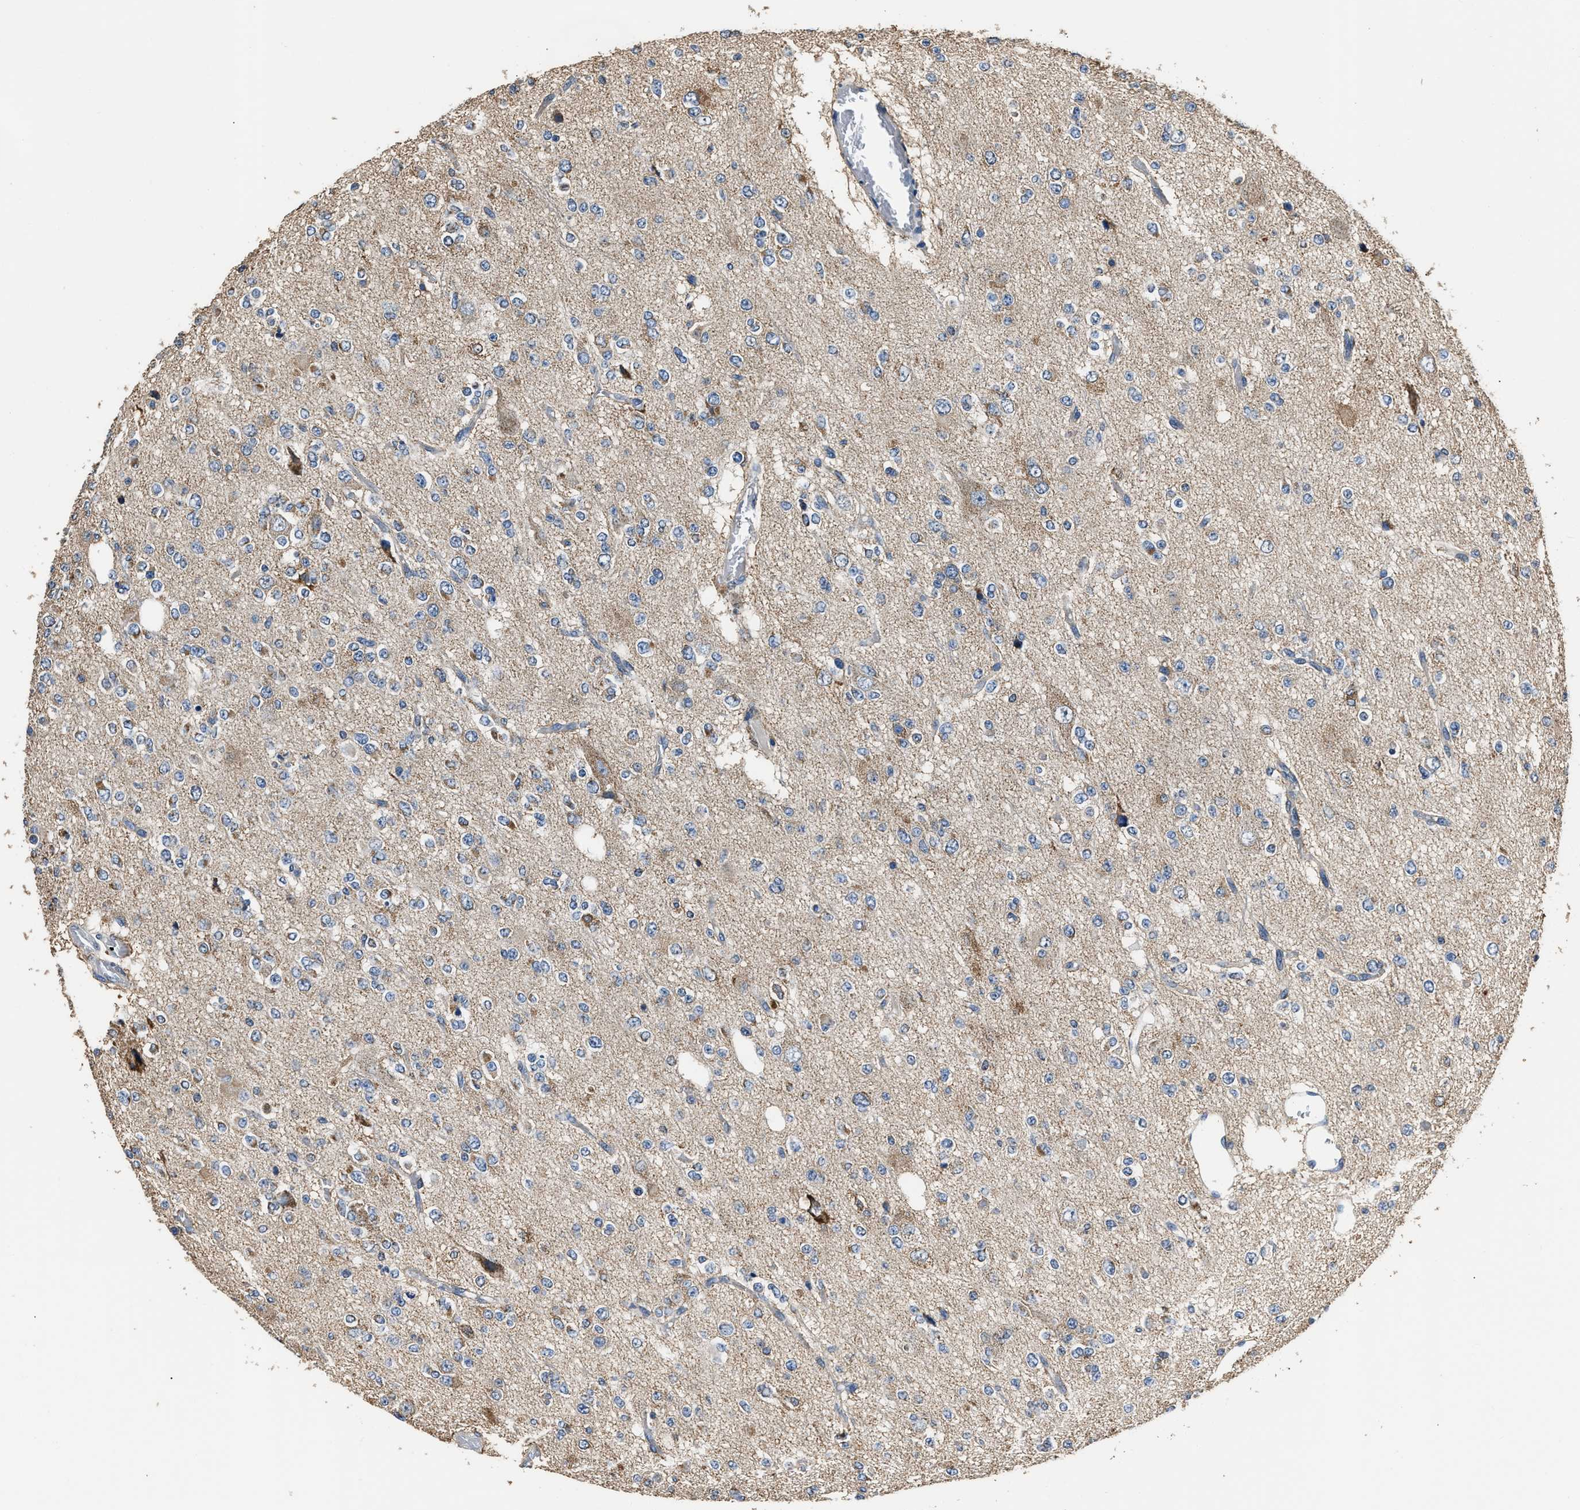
{"staining": {"intensity": "weak", "quantity": "25%-75%", "location": "cytoplasmic/membranous"}, "tissue": "glioma", "cell_type": "Tumor cells", "image_type": "cancer", "snomed": [{"axis": "morphology", "description": "Glioma, malignant, Low grade"}, {"axis": "topography", "description": "Brain"}], "caption": "Malignant glioma (low-grade) was stained to show a protein in brown. There is low levels of weak cytoplasmic/membranous staining in approximately 25%-75% of tumor cells.", "gene": "NSUN5", "patient": {"sex": "male", "age": 38}}